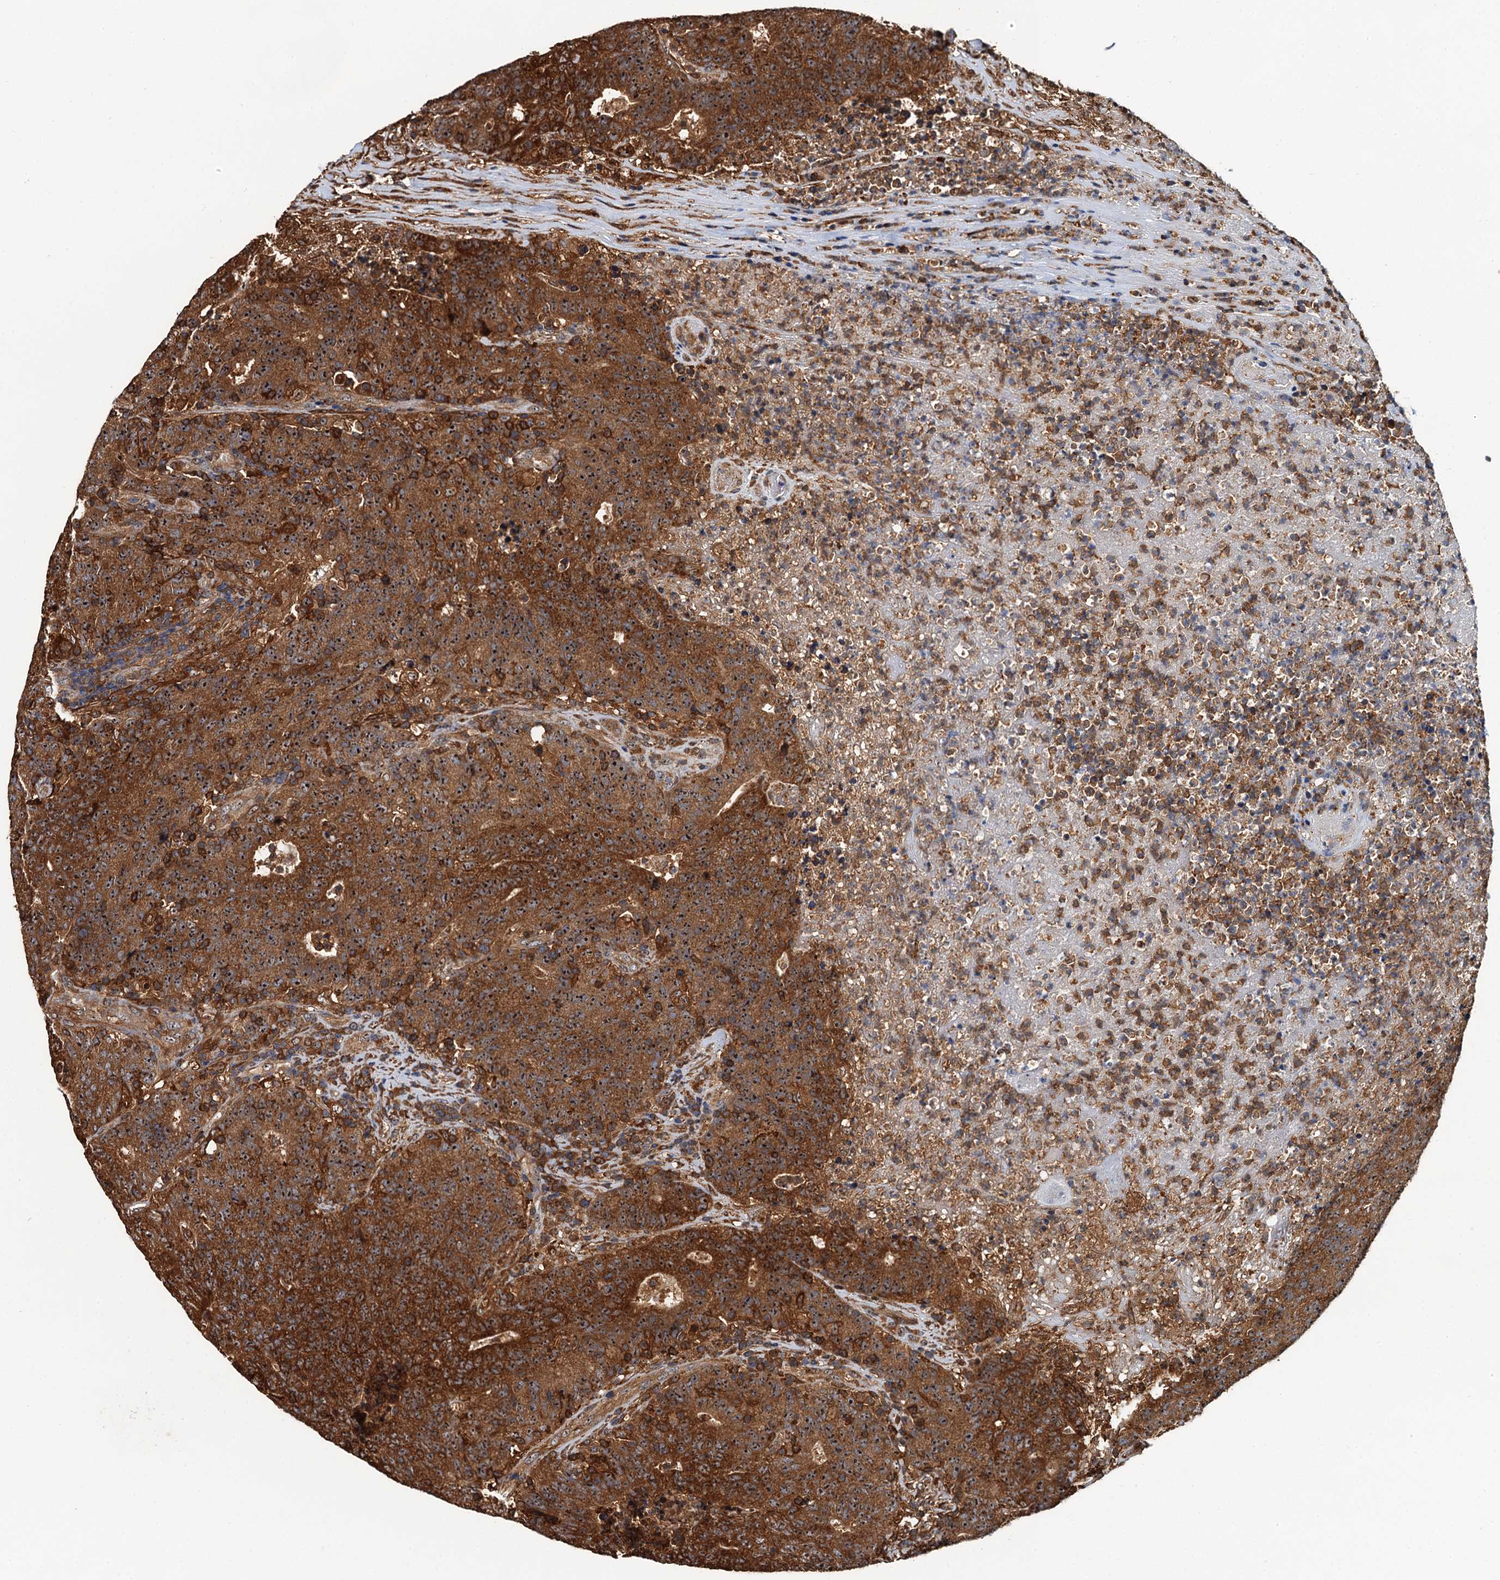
{"staining": {"intensity": "strong", "quantity": ">75%", "location": "cytoplasmic/membranous,nuclear"}, "tissue": "colorectal cancer", "cell_type": "Tumor cells", "image_type": "cancer", "snomed": [{"axis": "morphology", "description": "Adenocarcinoma, NOS"}, {"axis": "topography", "description": "Colon"}], "caption": "Immunohistochemistry (DAB (3,3'-diaminobenzidine)) staining of colorectal cancer exhibits strong cytoplasmic/membranous and nuclear protein staining in approximately >75% of tumor cells. (Stains: DAB (3,3'-diaminobenzidine) in brown, nuclei in blue, Microscopy: brightfield microscopy at high magnification).", "gene": "USP6NL", "patient": {"sex": "female", "age": 75}}